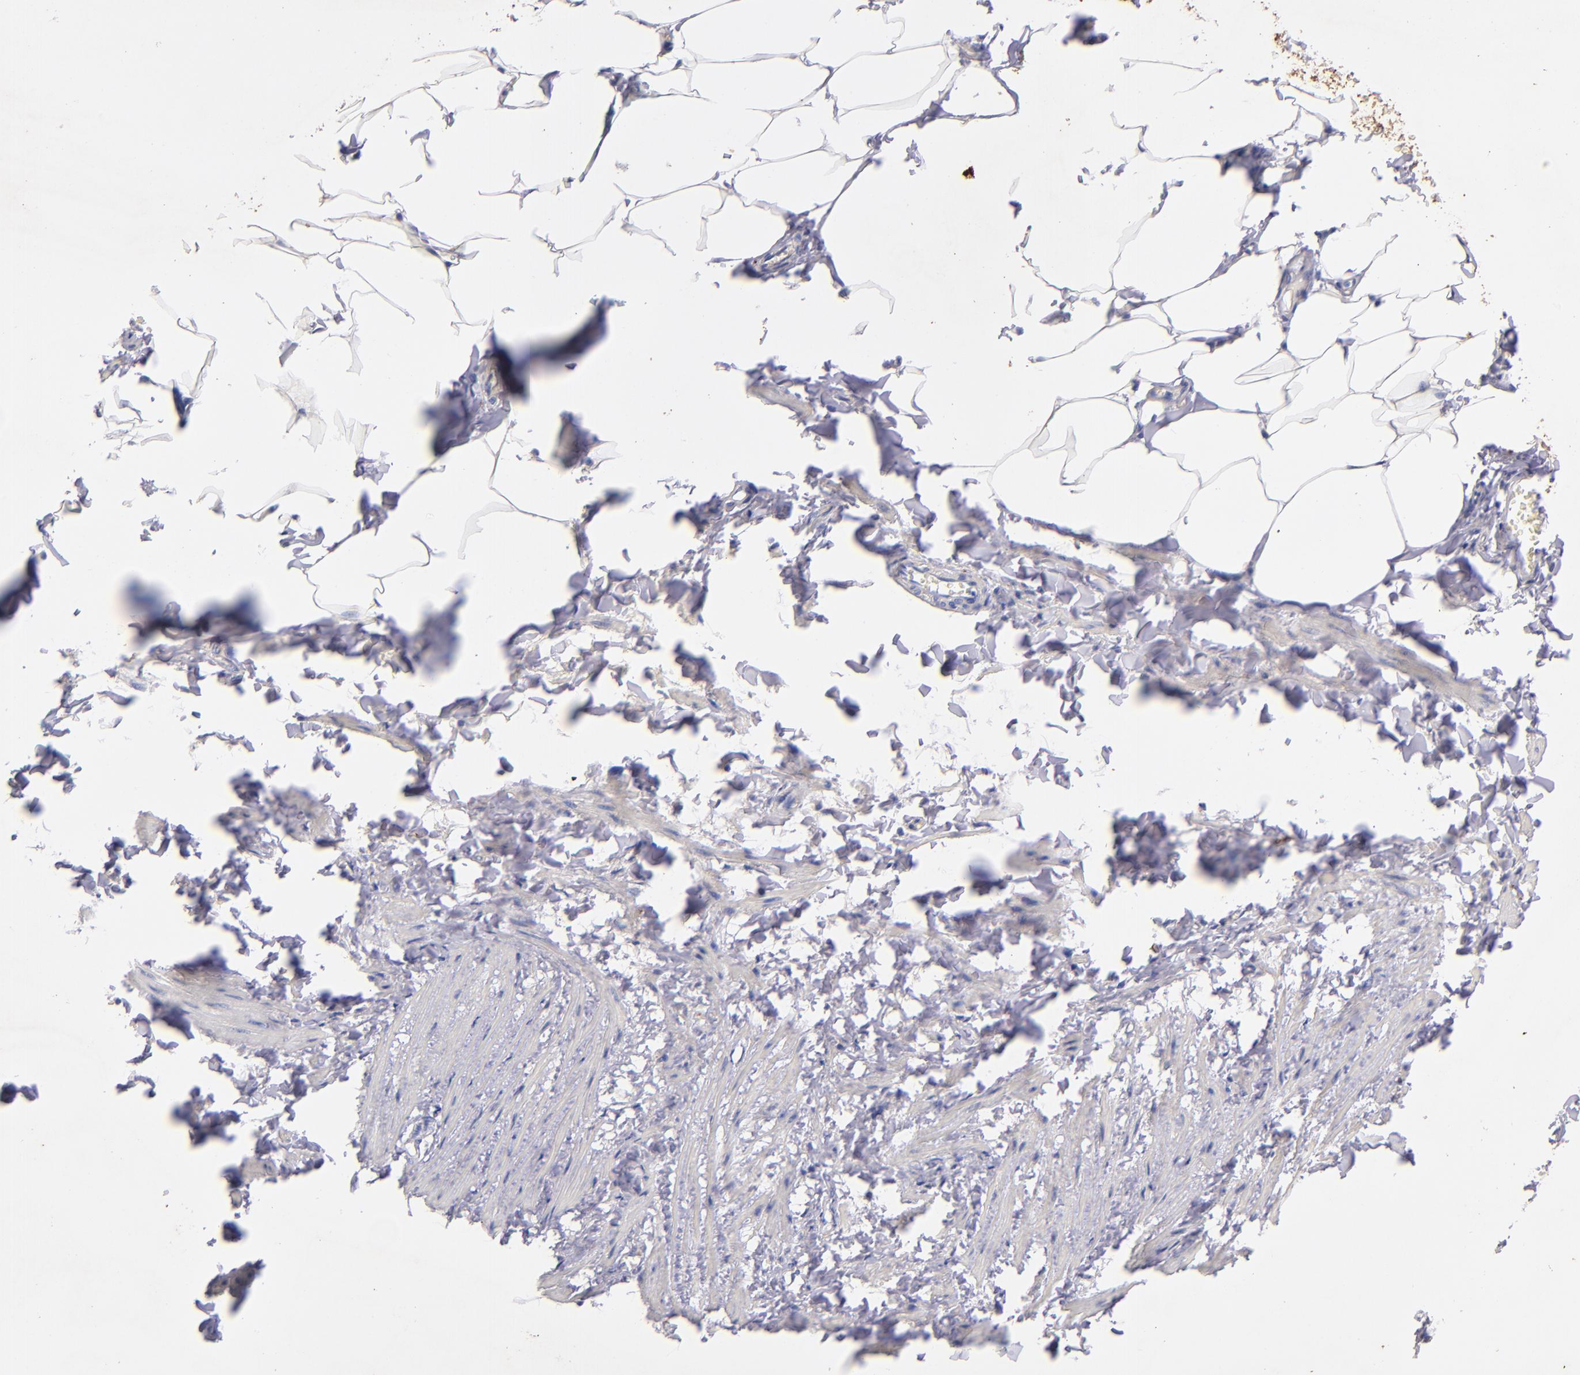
{"staining": {"intensity": "negative", "quantity": "none", "location": "none"}, "tissue": "adipose tissue", "cell_type": "Adipocytes", "image_type": "normal", "snomed": [{"axis": "morphology", "description": "Normal tissue, NOS"}, {"axis": "topography", "description": "Vascular tissue"}], "caption": "The image shows no staining of adipocytes in unremarkable adipose tissue. (DAB (3,3'-diaminobenzidine) immunohistochemistry (IHC) visualized using brightfield microscopy, high magnification).", "gene": "UCHL1", "patient": {"sex": "male", "age": 41}}